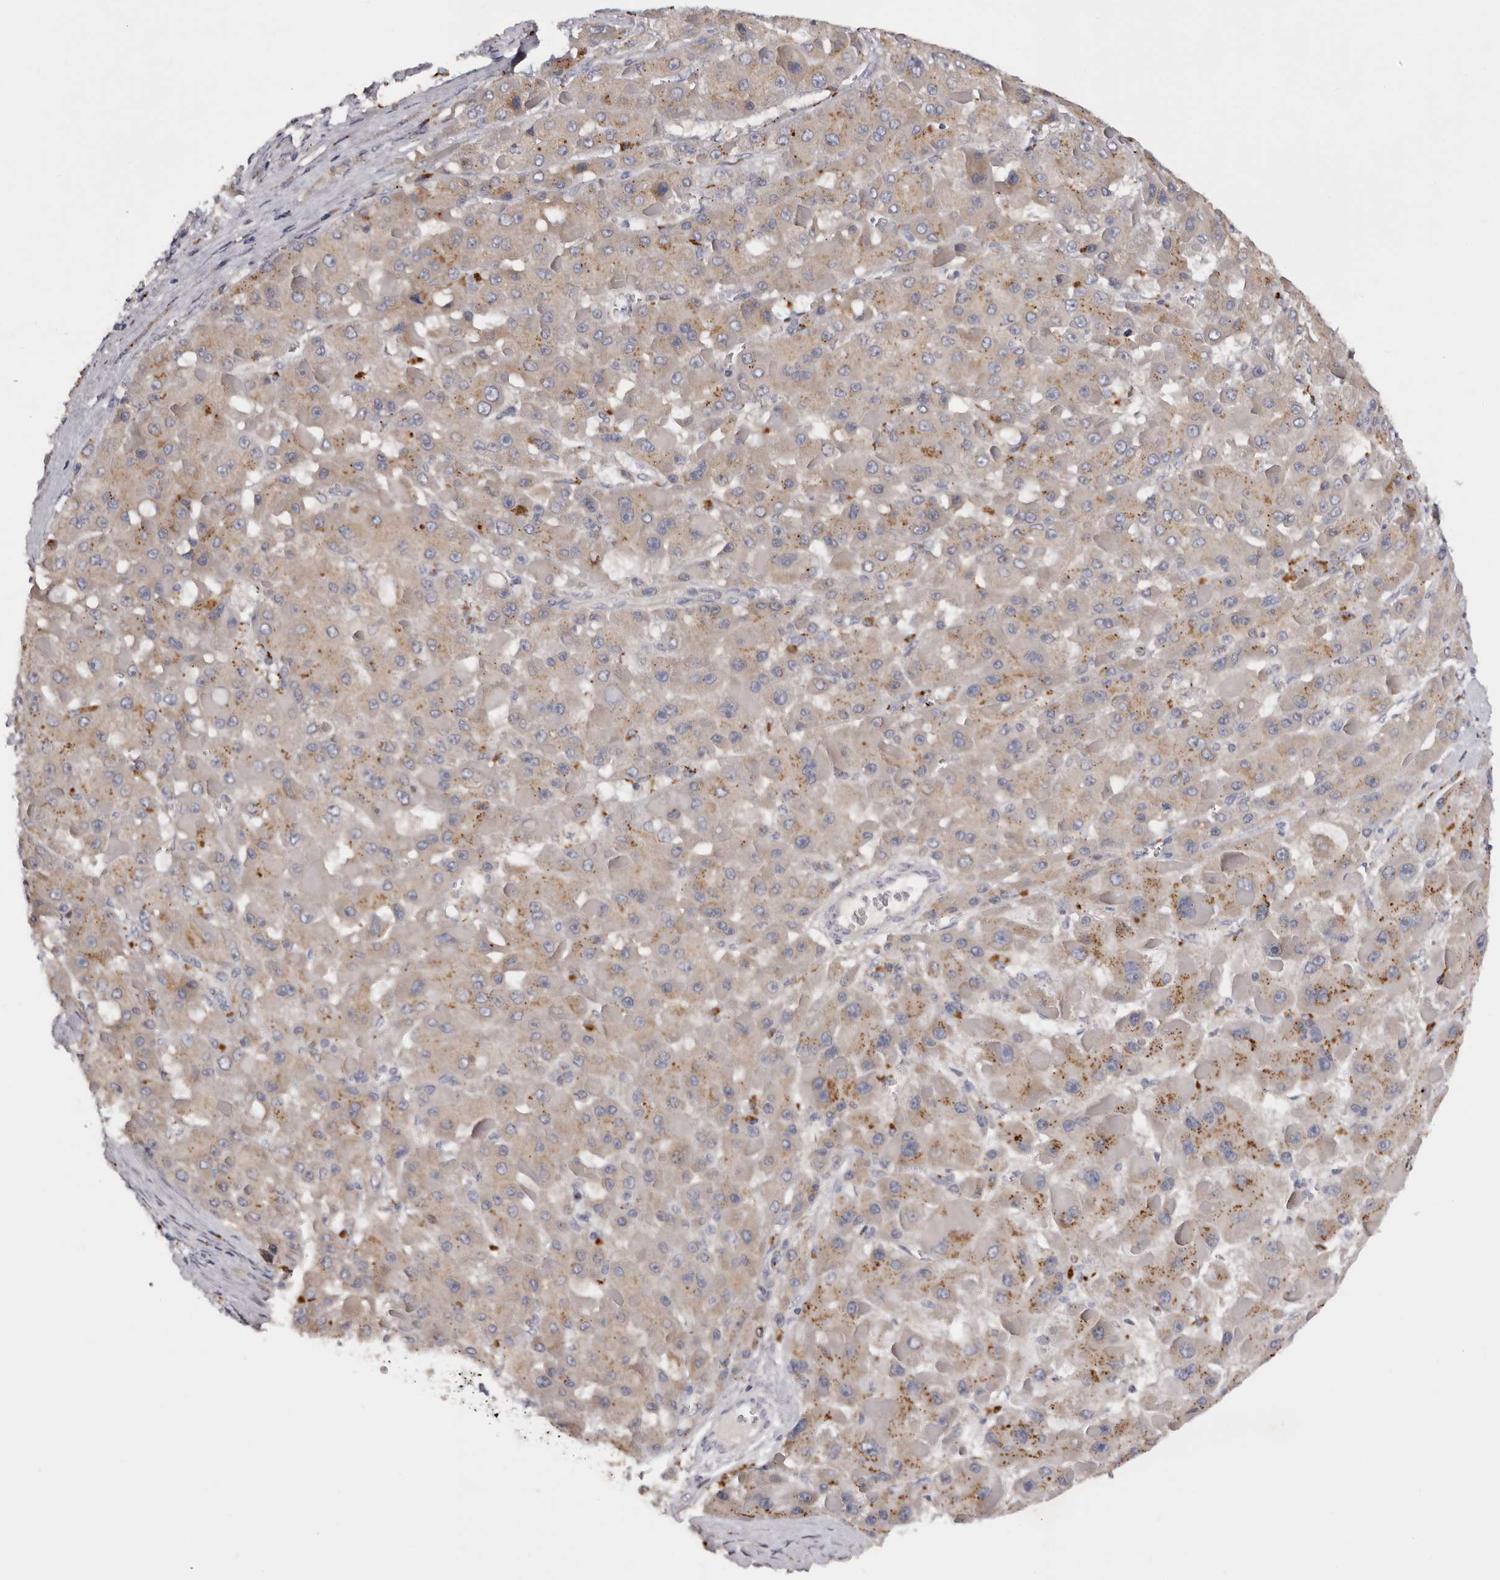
{"staining": {"intensity": "moderate", "quantity": "25%-75%", "location": "cytoplasmic/membranous"}, "tissue": "liver cancer", "cell_type": "Tumor cells", "image_type": "cancer", "snomed": [{"axis": "morphology", "description": "Carcinoma, Hepatocellular, NOS"}, {"axis": "topography", "description": "Liver"}], "caption": "DAB immunohistochemical staining of hepatocellular carcinoma (liver) shows moderate cytoplasmic/membranous protein expression in approximately 25%-75% of tumor cells.", "gene": "DAP", "patient": {"sex": "female", "age": 73}}